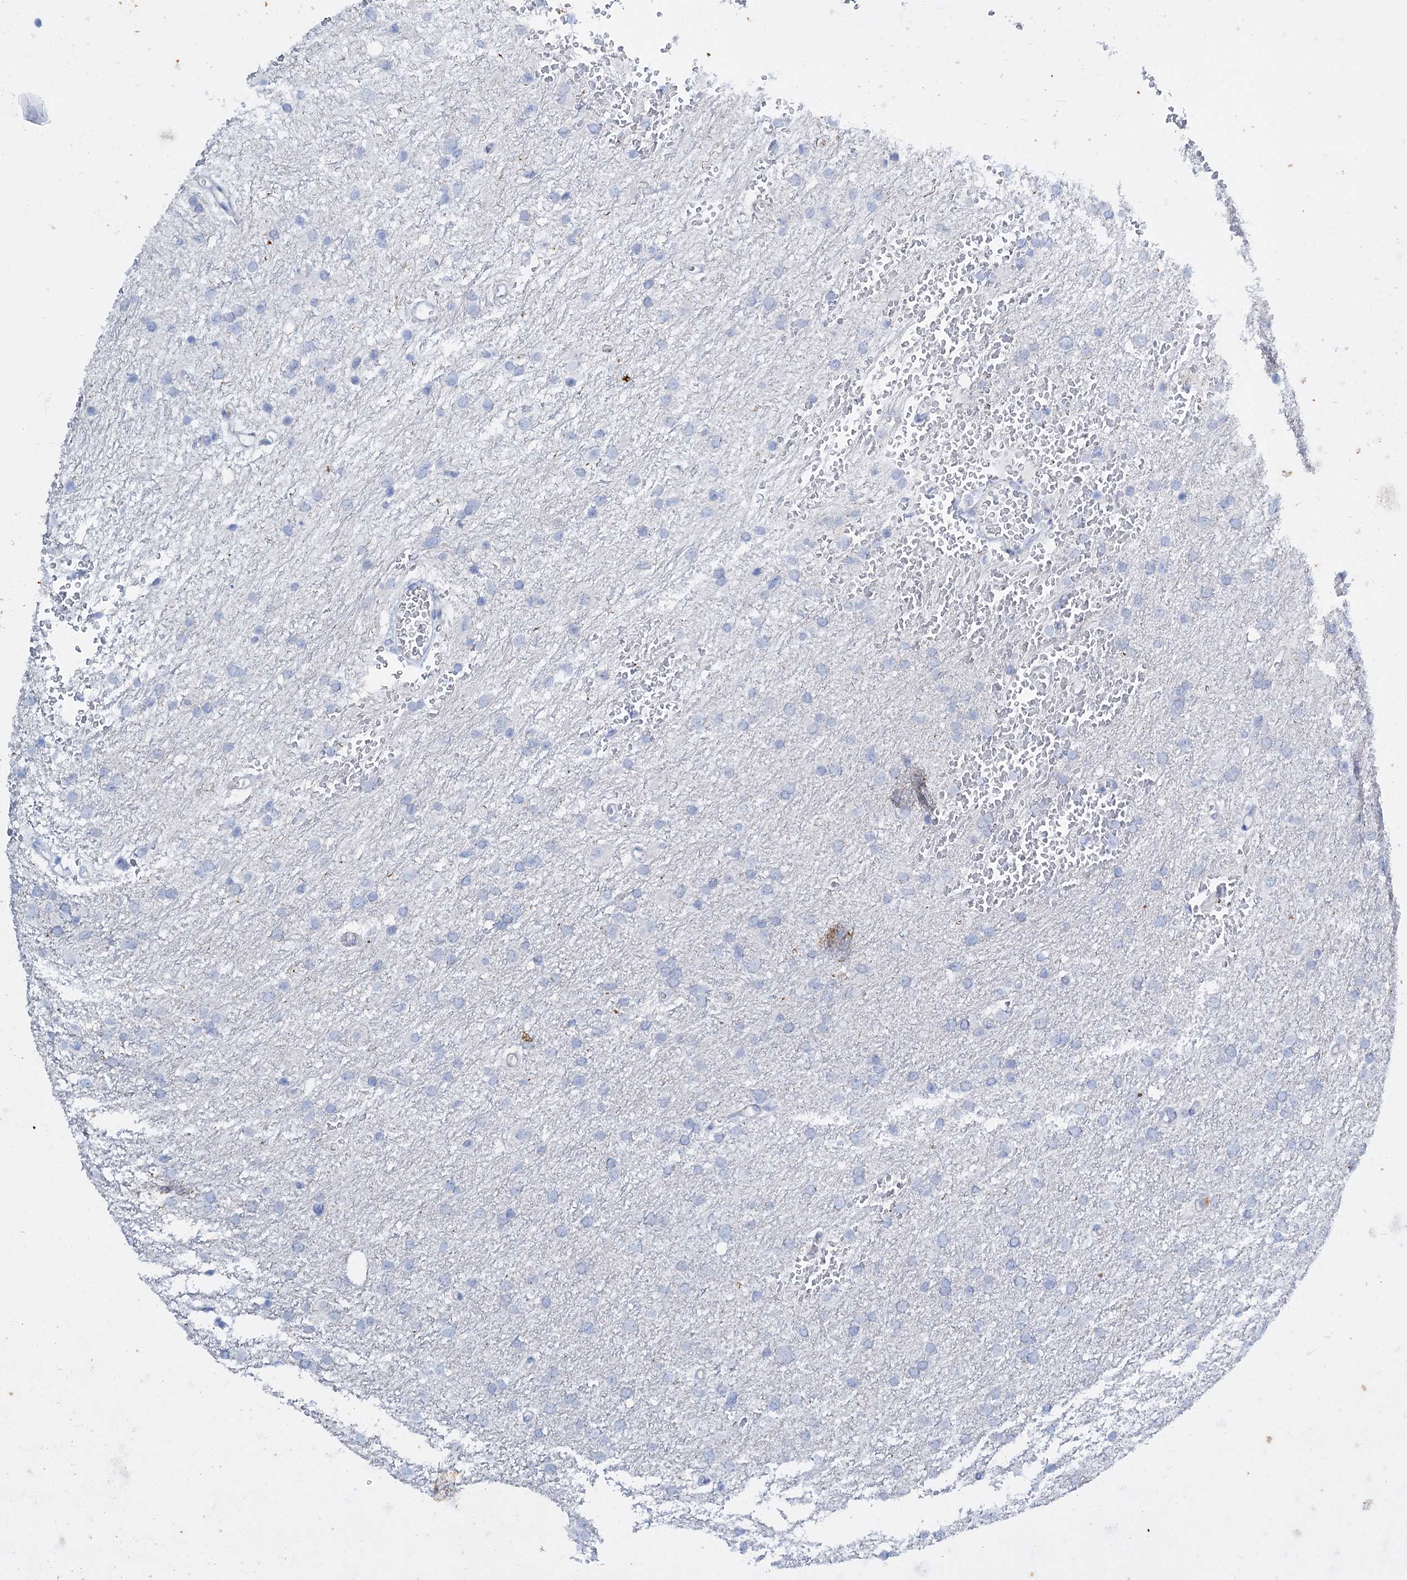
{"staining": {"intensity": "negative", "quantity": "none", "location": "none"}, "tissue": "glioma", "cell_type": "Tumor cells", "image_type": "cancer", "snomed": [{"axis": "morphology", "description": "Glioma, malignant, High grade"}, {"axis": "topography", "description": "Cerebral cortex"}], "caption": "Human high-grade glioma (malignant) stained for a protein using IHC shows no expression in tumor cells.", "gene": "FAAP20", "patient": {"sex": "female", "age": 36}}